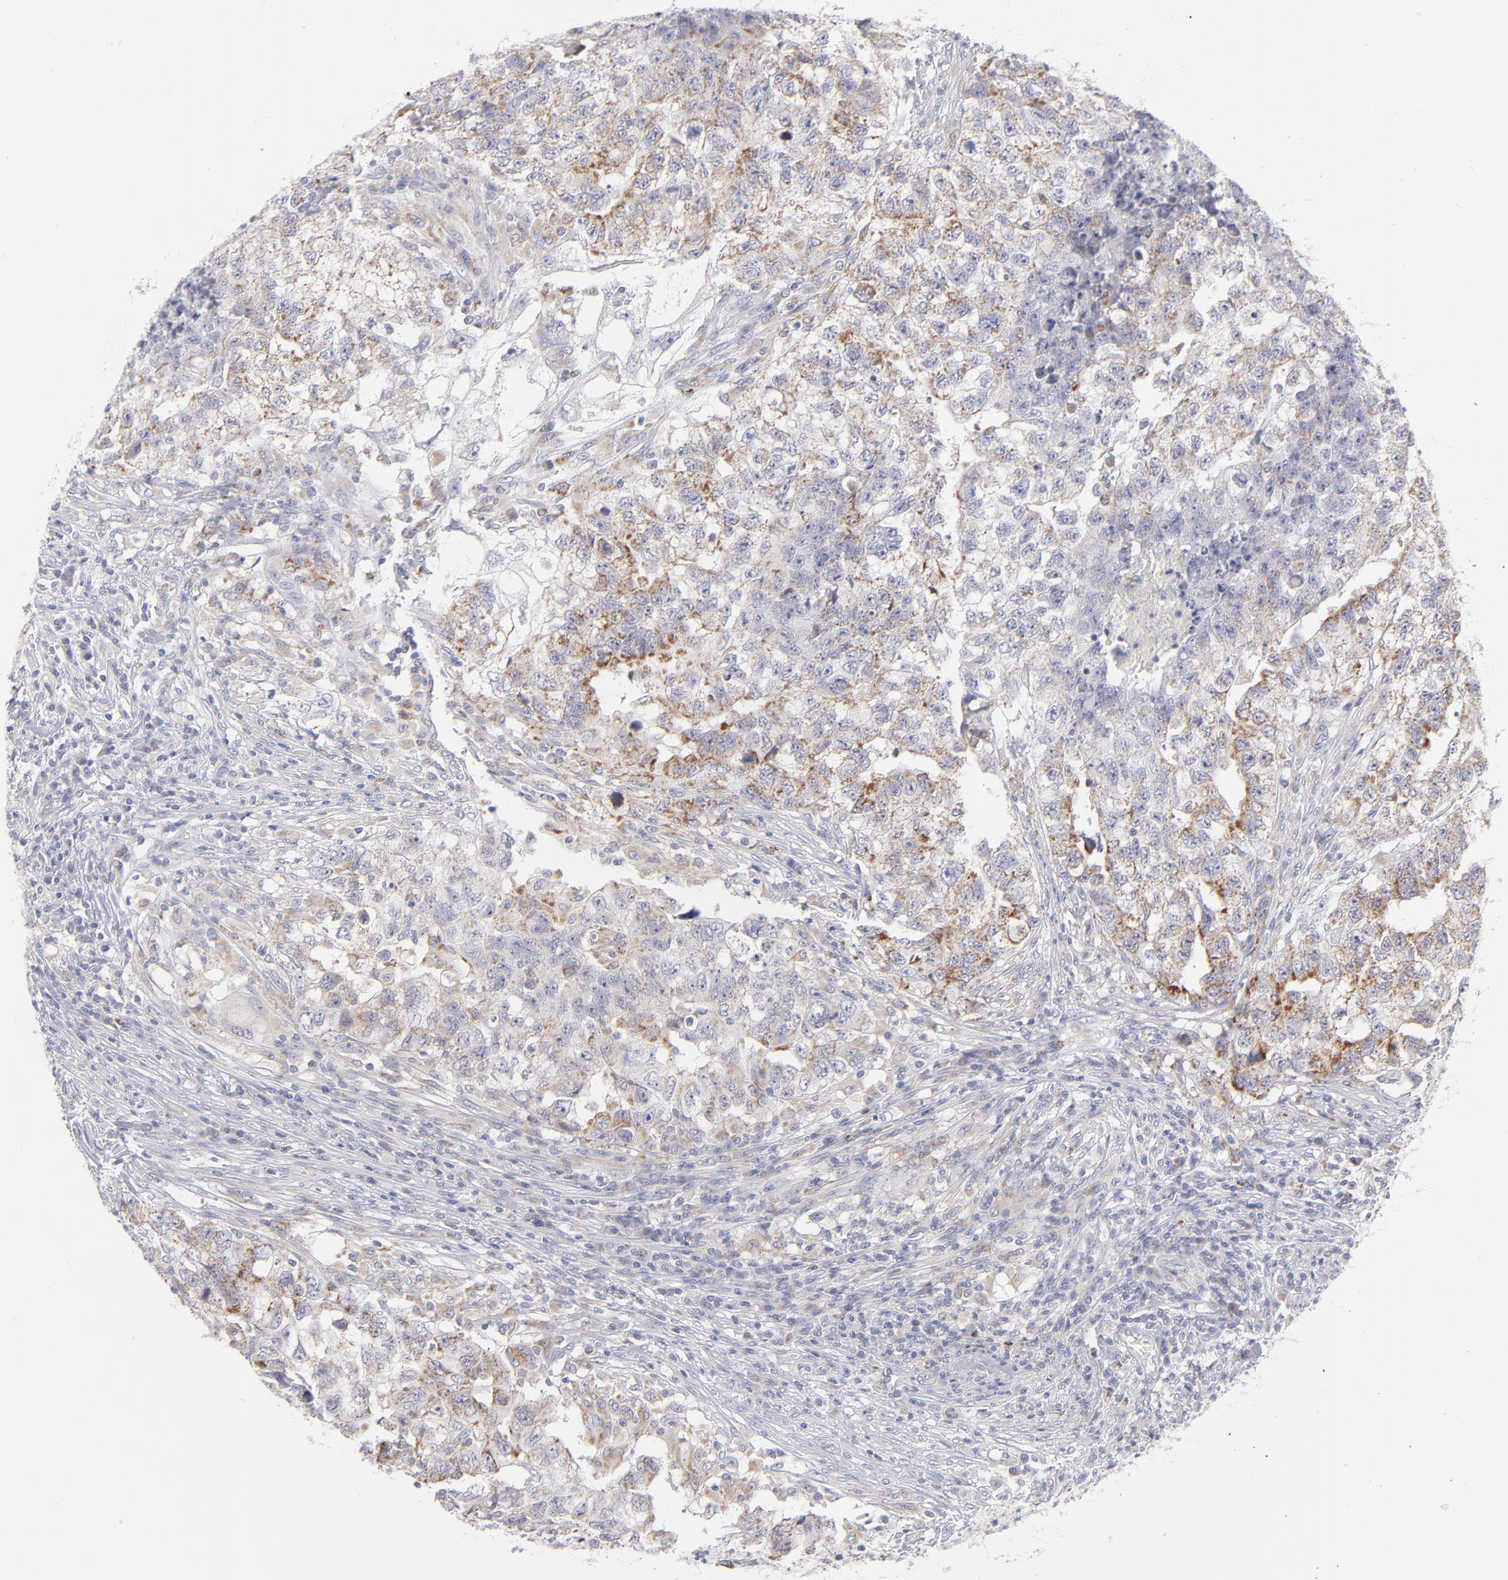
{"staining": {"intensity": "moderate", "quantity": "25%-75%", "location": "cytoplasmic/membranous"}, "tissue": "testis cancer", "cell_type": "Tumor cells", "image_type": "cancer", "snomed": [{"axis": "morphology", "description": "Carcinoma, Embryonal, NOS"}, {"axis": "topography", "description": "Testis"}], "caption": "There is medium levels of moderate cytoplasmic/membranous staining in tumor cells of testis embryonal carcinoma, as demonstrated by immunohistochemical staining (brown color).", "gene": "MTHFD2", "patient": {"sex": "male", "age": 21}}